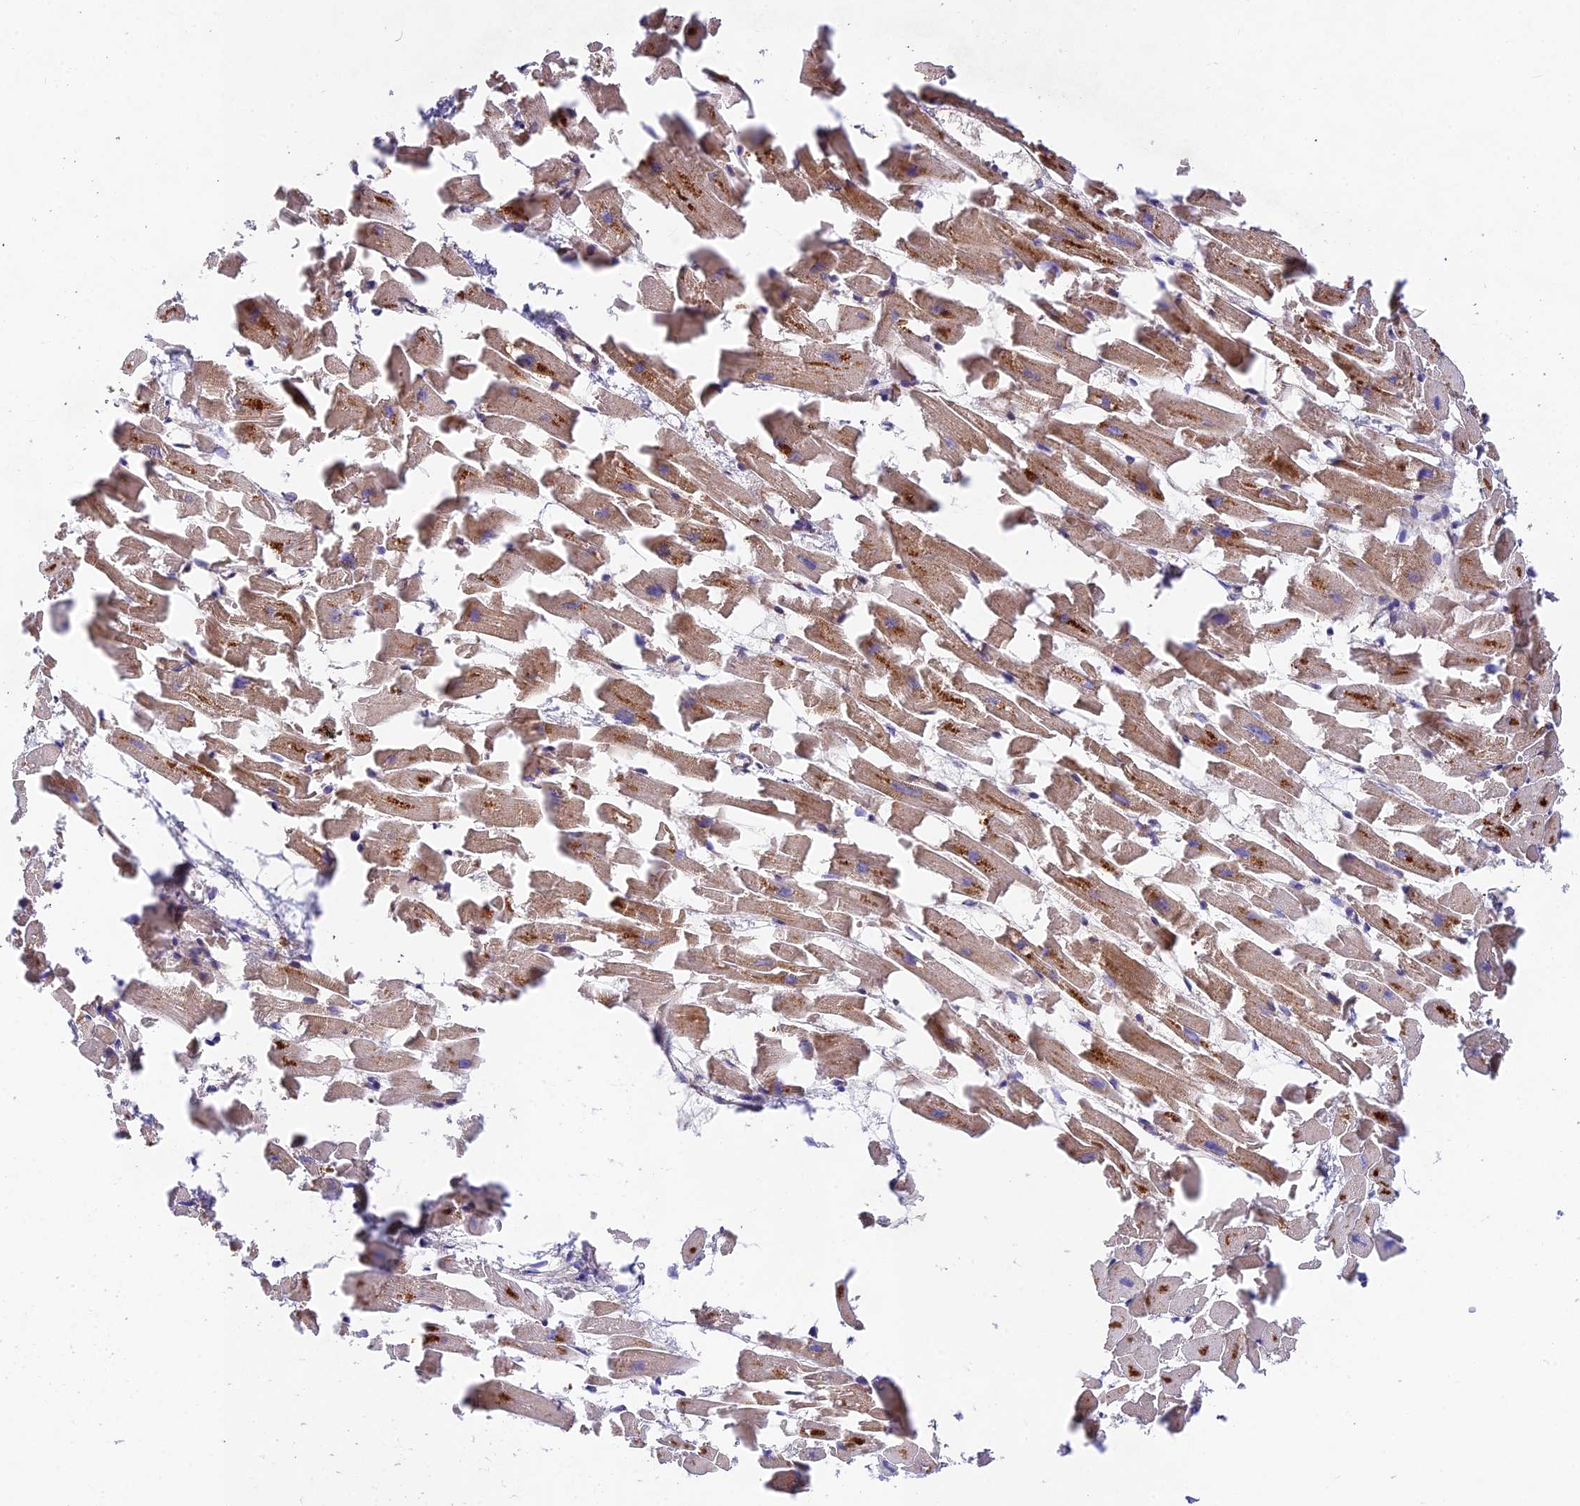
{"staining": {"intensity": "strong", "quantity": ">75%", "location": "cytoplasmic/membranous"}, "tissue": "heart muscle", "cell_type": "Cardiomyocytes", "image_type": "normal", "snomed": [{"axis": "morphology", "description": "Normal tissue, NOS"}, {"axis": "topography", "description": "Heart"}], "caption": "Human heart muscle stained with a brown dye shows strong cytoplasmic/membranous positive expression in about >75% of cardiomyocytes.", "gene": "KHDC3L", "patient": {"sex": "female", "age": 64}}